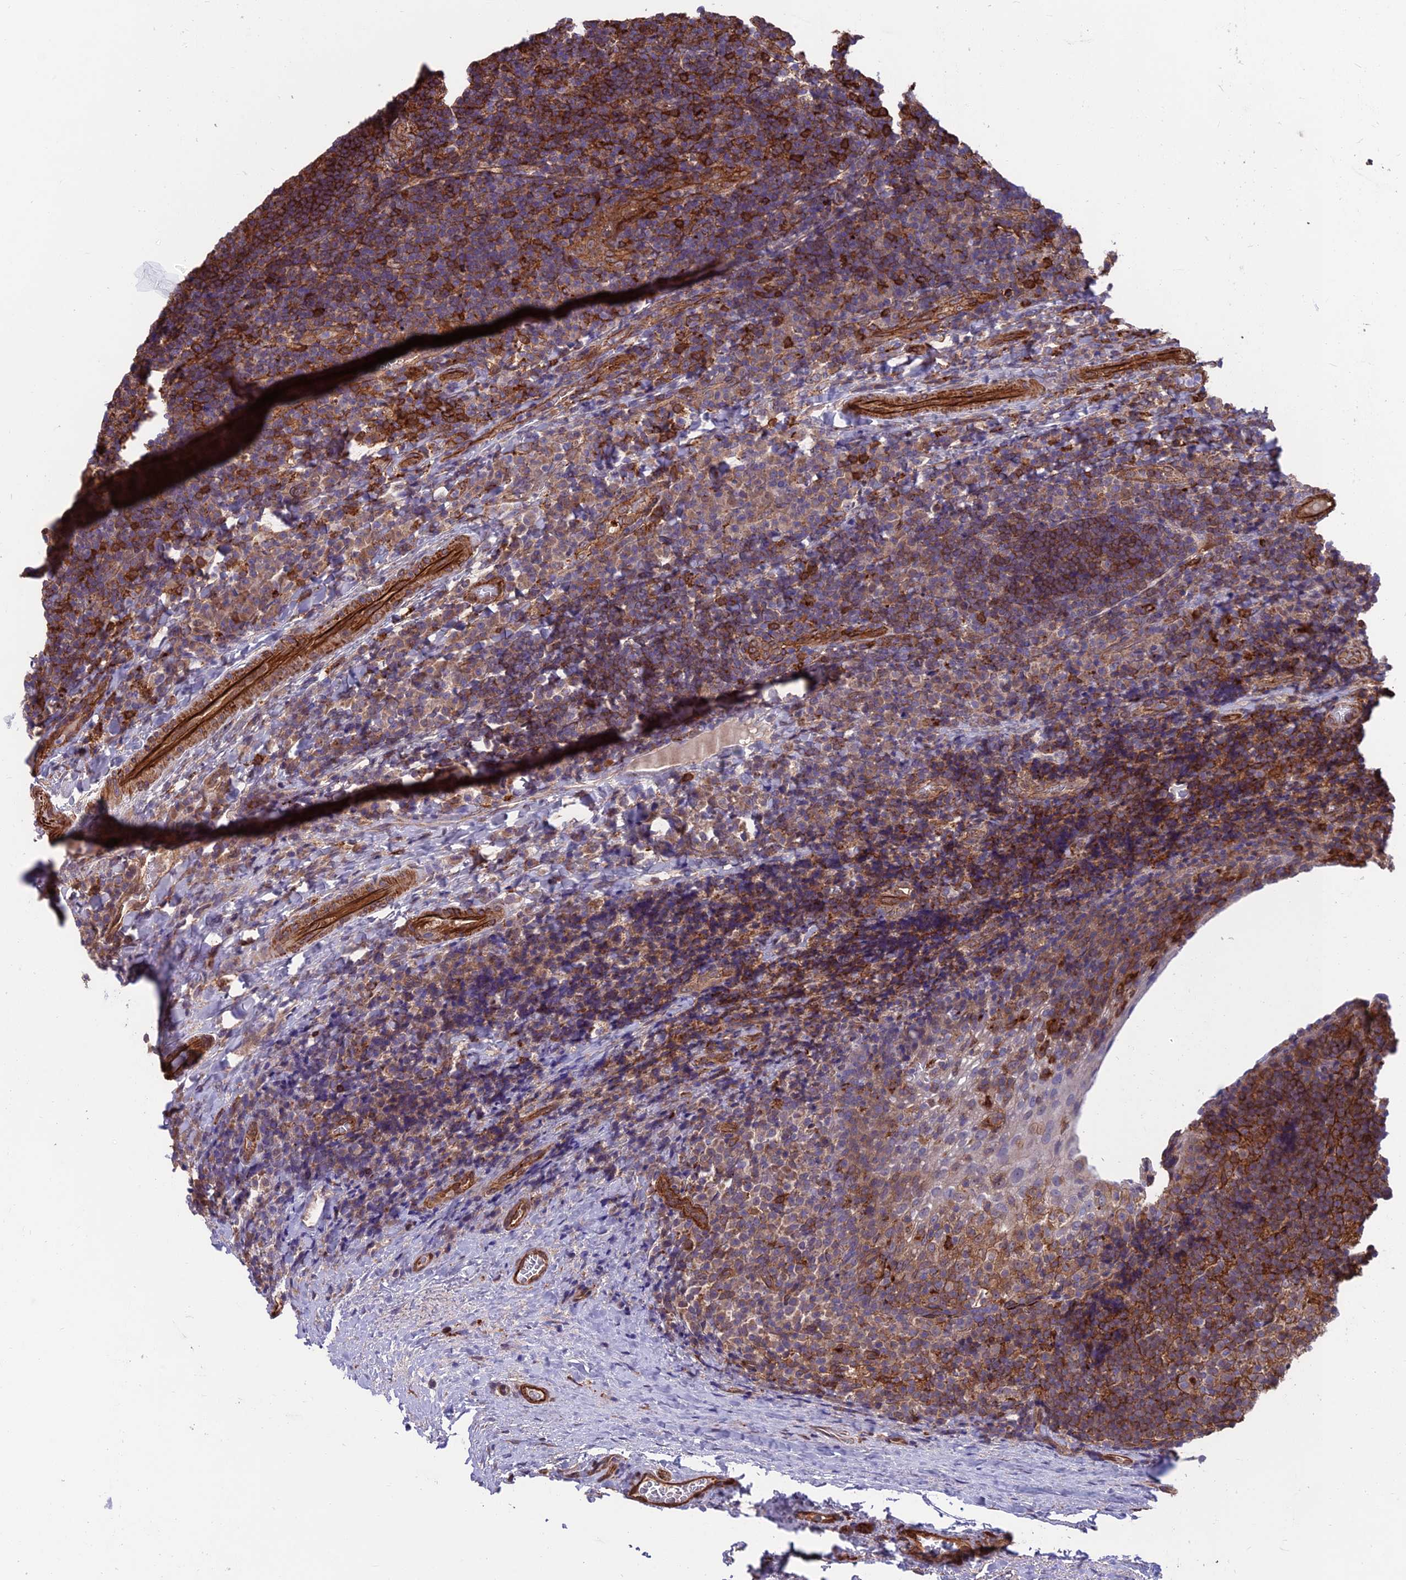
{"staining": {"intensity": "weak", "quantity": "25%-75%", "location": "cytoplasmic/membranous"}, "tissue": "tonsil", "cell_type": "Germinal center cells", "image_type": "normal", "snomed": [{"axis": "morphology", "description": "Normal tissue, NOS"}, {"axis": "topography", "description": "Tonsil"}], "caption": "IHC of unremarkable tonsil shows low levels of weak cytoplasmic/membranous expression in about 25%-75% of germinal center cells.", "gene": "RTN4RL1", "patient": {"sex": "male", "age": 17}}